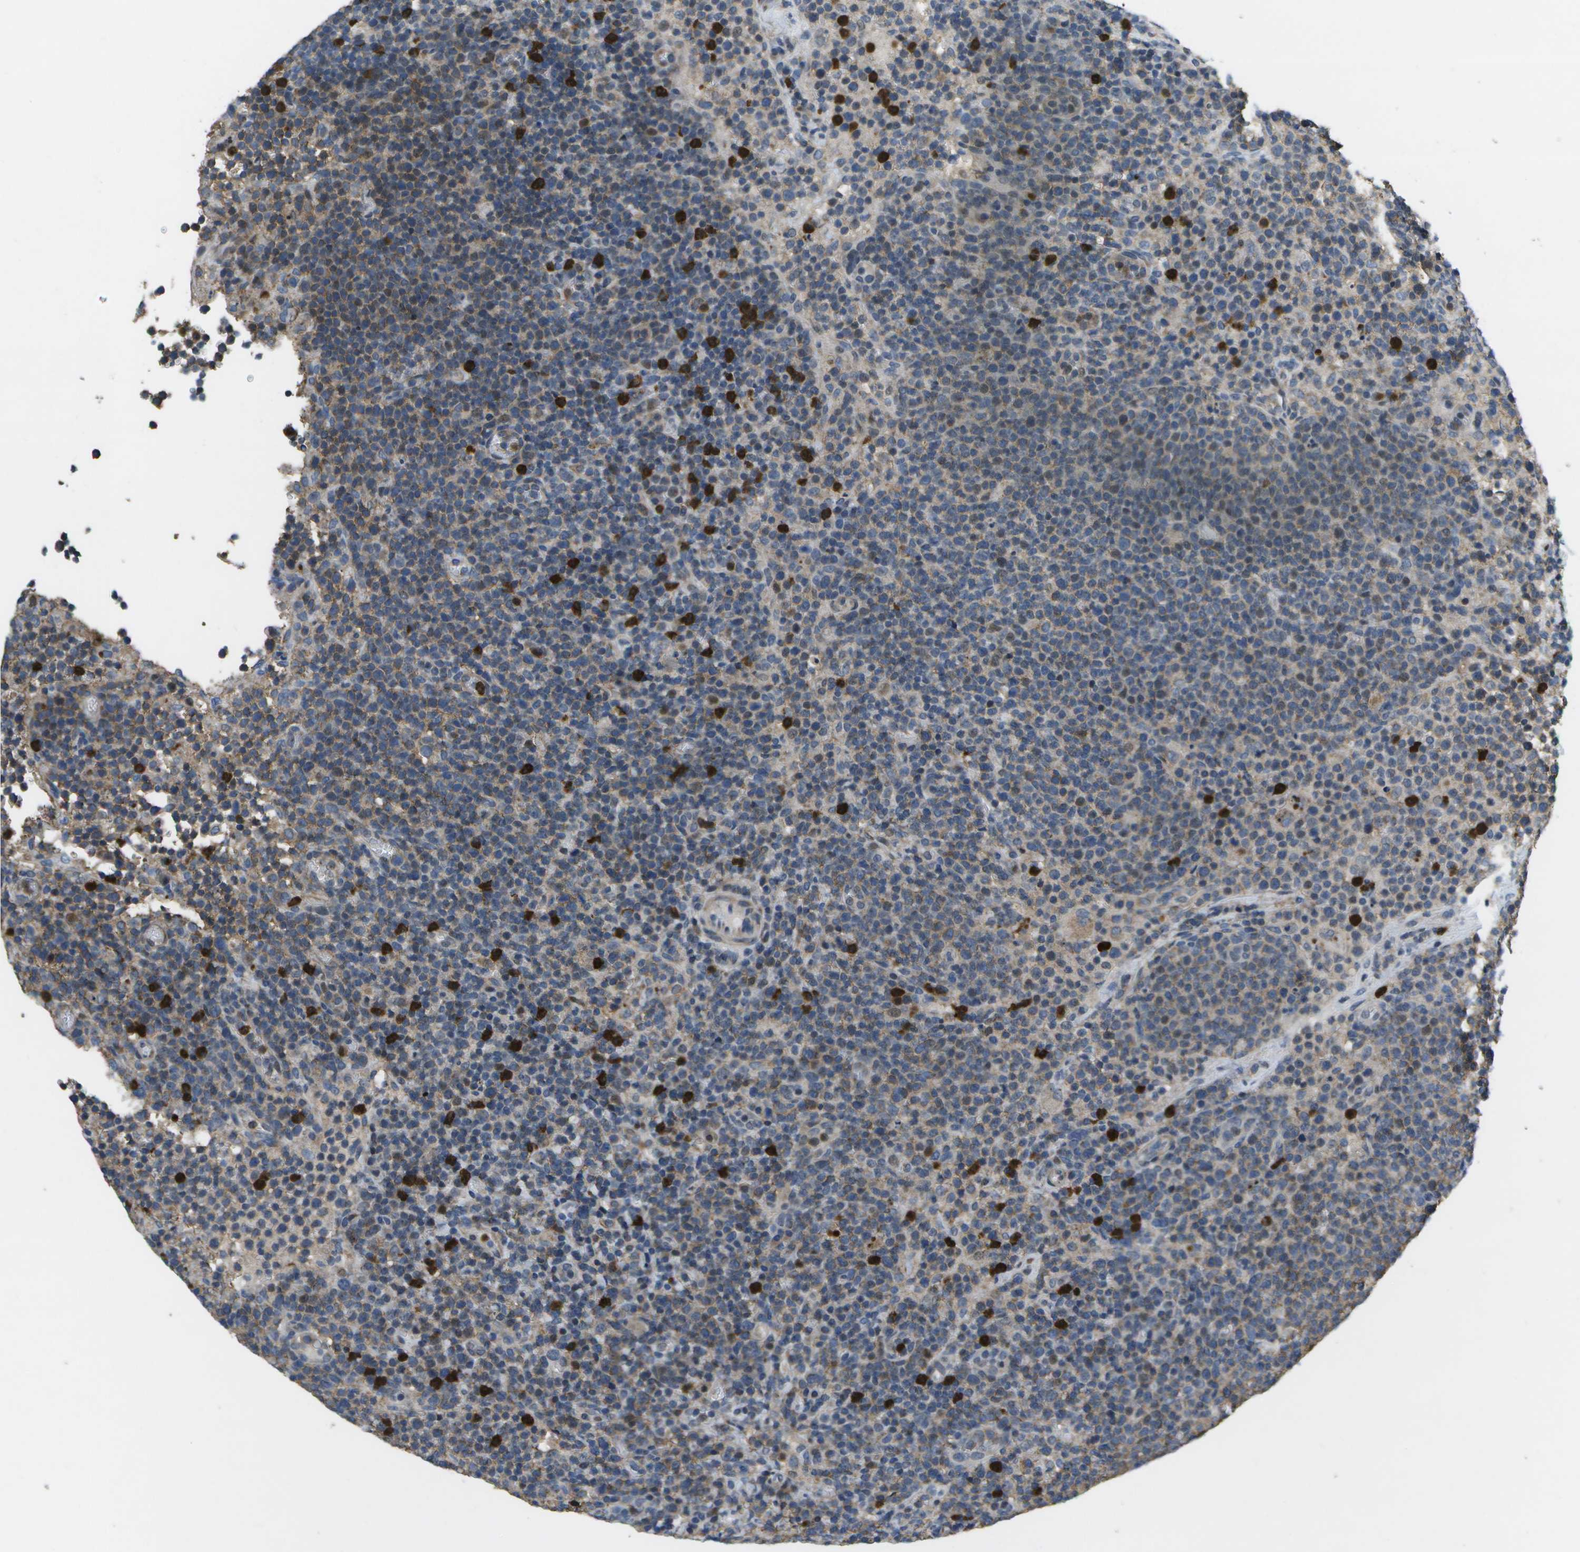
{"staining": {"intensity": "weak", "quantity": "25%-75%", "location": "cytoplasmic/membranous"}, "tissue": "lymphoma", "cell_type": "Tumor cells", "image_type": "cancer", "snomed": [{"axis": "morphology", "description": "Malignant lymphoma, non-Hodgkin's type, High grade"}, {"axis": "topography", "description": "Lymph node"}], "caption": "IHC of human malignant lymphoma, non-Hodgkin's type (high-grade) shows low levels of weak cytoplasmic/membranous staining in about 25%-75% of tumor cells.", "gene": "GALNT15", "patient": {"sex": "male", "age": 61}}